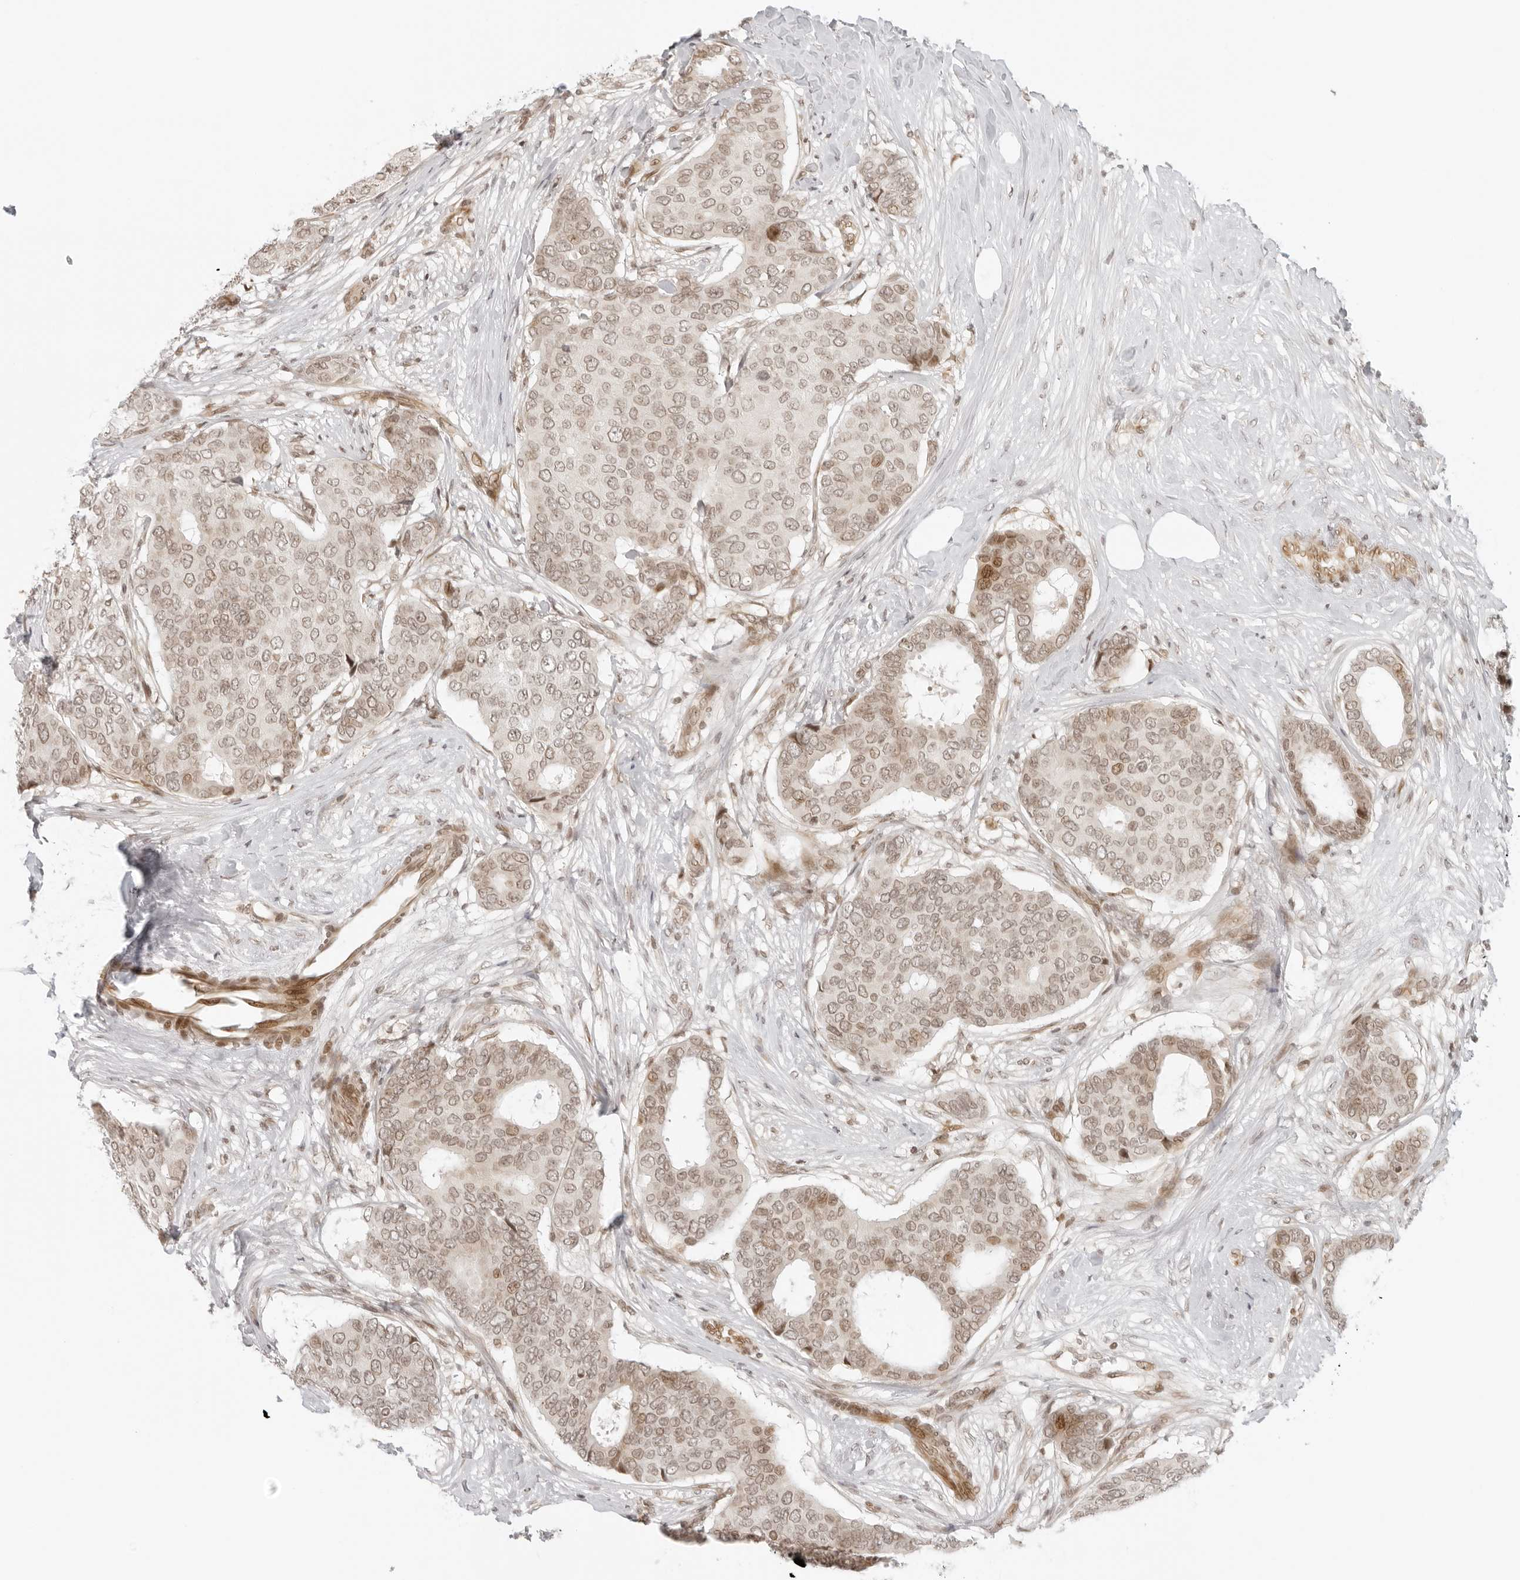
{"staining": {"intensity": "weak", "quantity": ">75%", "location": "cytoplasmic/membranous,nuclear"}, "tissue": "breast cancer", "cell_type": "Tumor cells", "image_type": "cancer", "snomed": [{"axis": "morphology", "description": "Duct carcinoma"}, {"axis": "topography", "description": "Breast"}], "caption": "Immunohistochemistry (IHC) (DAB) staining of human breast cancer (invasive ductal carcinoma) reveals weak cytoplasmic/membranous and nuclear protein positivity in approximately >75% of tumor cells.", "gene": "ZNF407", "patient": {"sex": "female", "age": 75}}